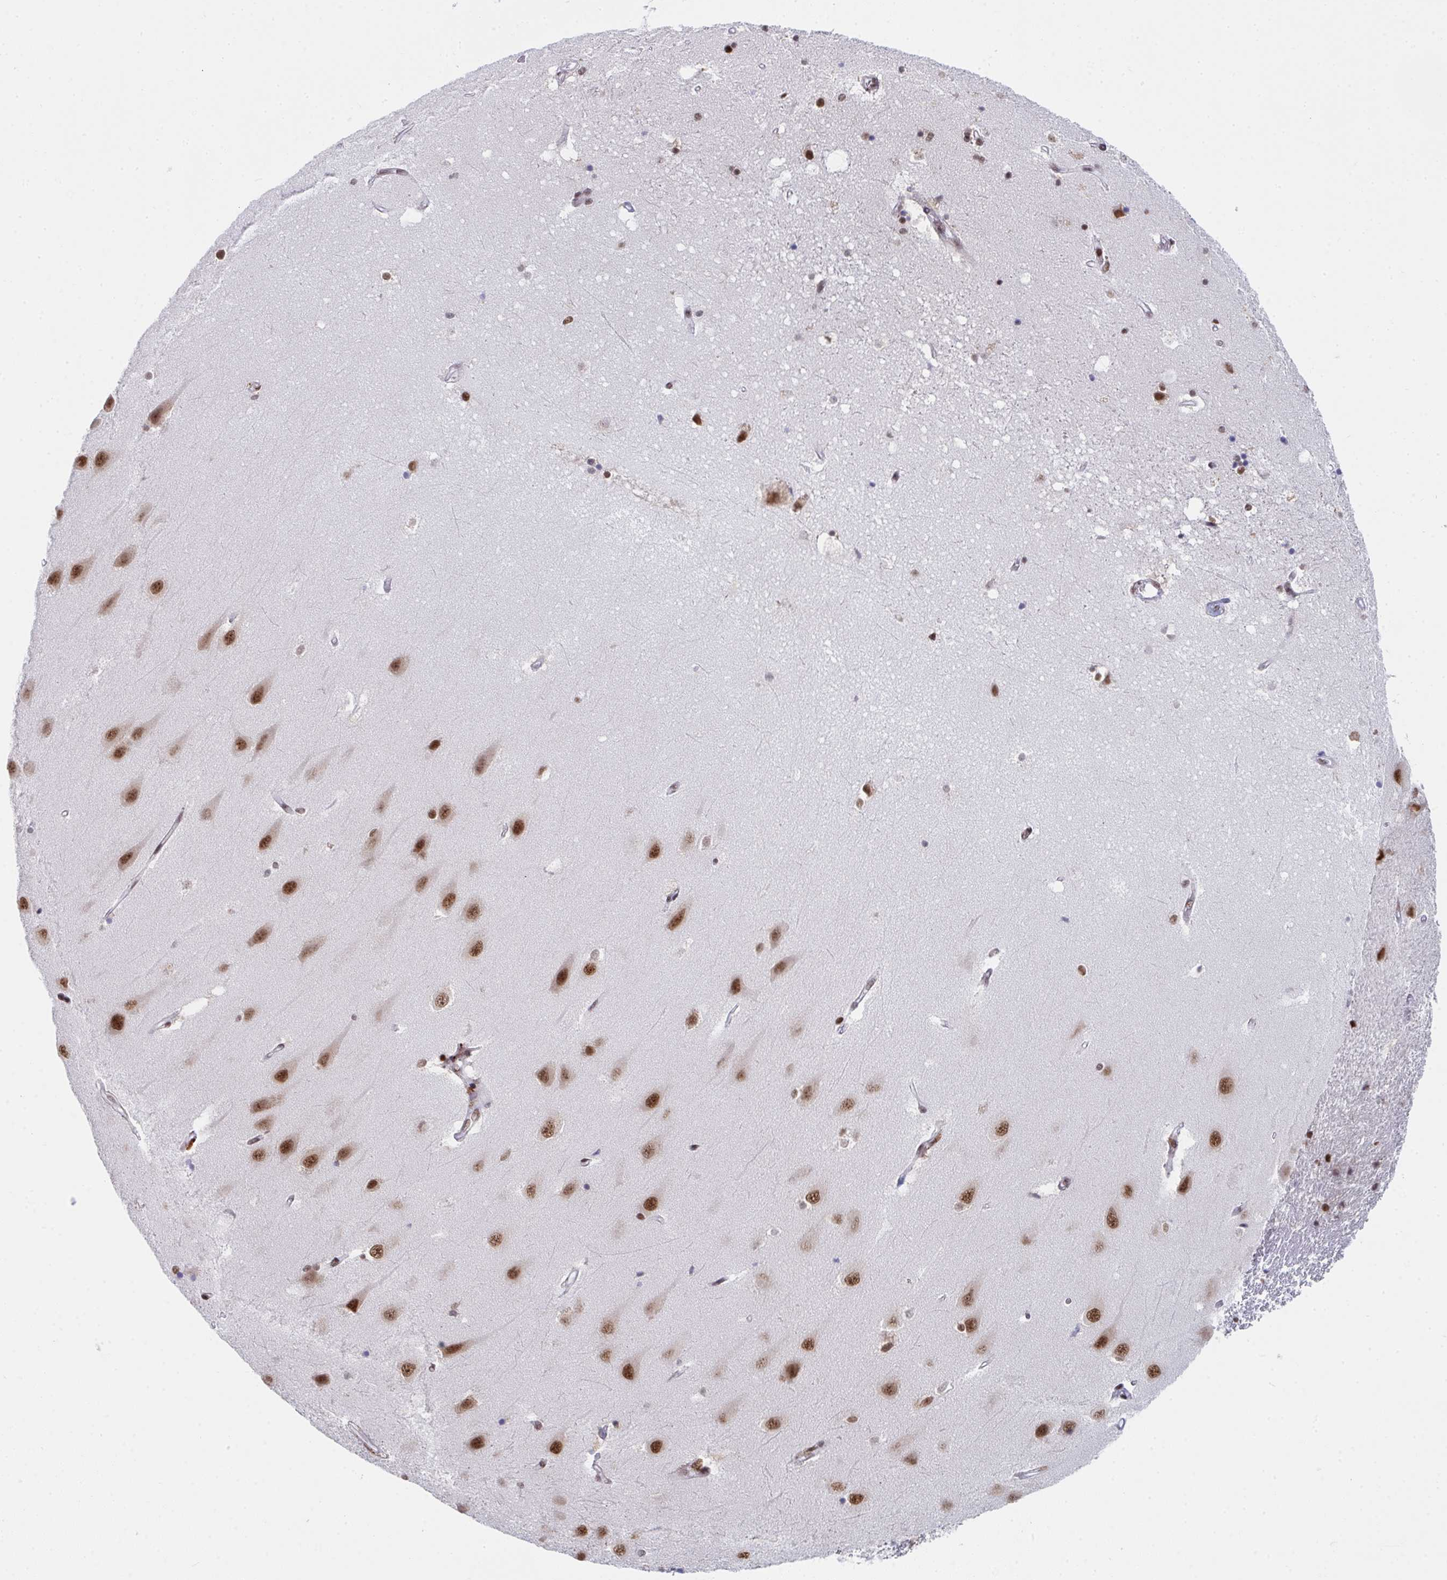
{"staining": {"intensity": "moderate", "quantity": "<25%", "location": "cytoplasmic/membranous"}, "tissue": "hippocampus", "cell_type": "Glial cells", "image_type": "normal", "snomed": [{"axis": "morphology", "description": "Normal tissue, NOS"}, {"axis": "topography", "description": "Hippocampus"}], "caption": "Glial cells show low levels of moderate cytoplasmic/membranous expression in approximately <25% of cells in benign hippocampus.", "gene": "SNRNP70", "patient": {"sex": "male", "age": 63}}